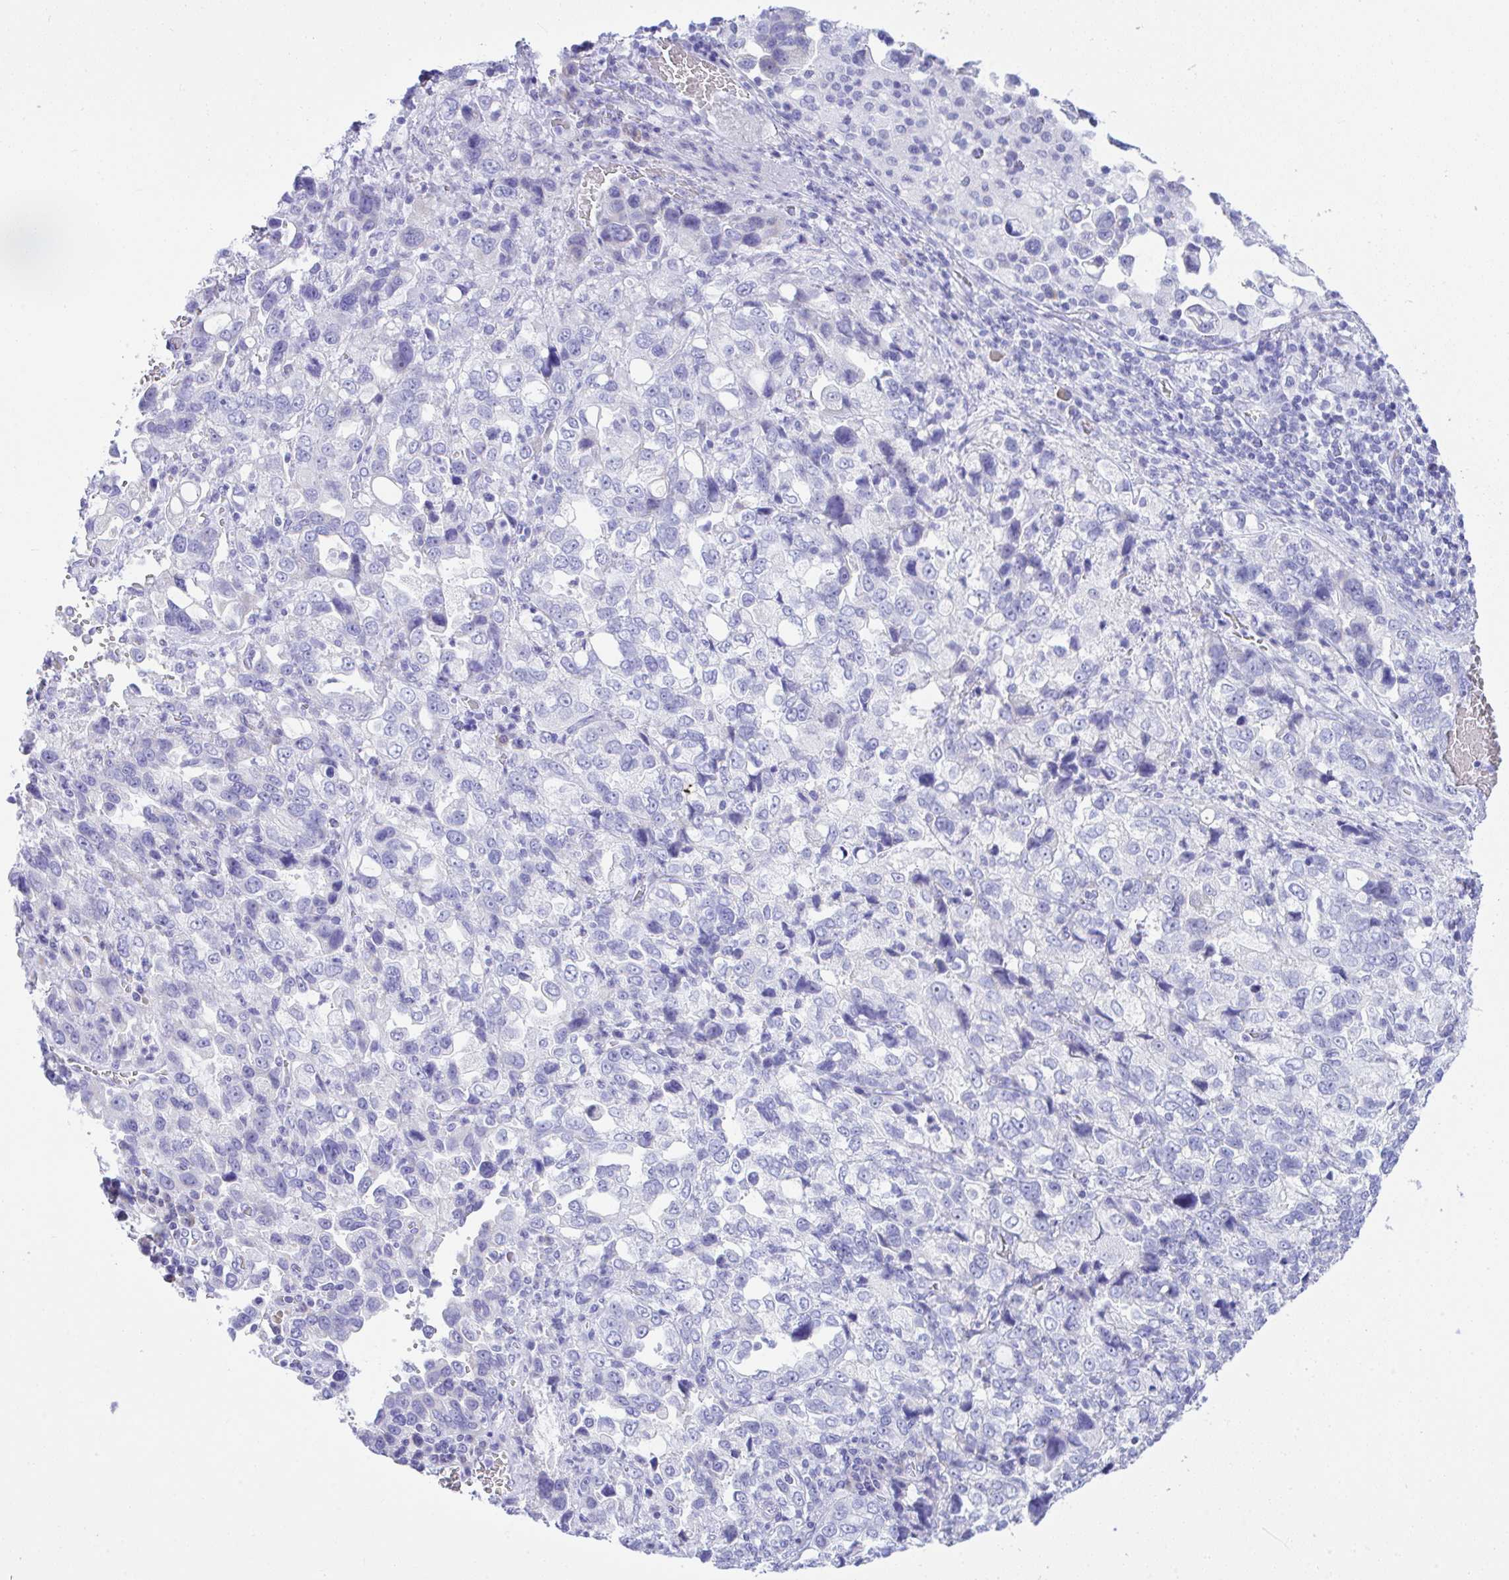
{"staining": {"intensity": "negative", "quantity": "none", "location": "none"}, "tissue": "stomach cancer", "cell_type": "Tumor cells", "image_type": "cancer", "snomed": [{"axis": "morphology", "description": "Adenocarcinoma, NOS"}, {"axis": "topography", "description": "Stomach, upper"}], "caption": "Adenocarcinoma (stomach) stained for a protein using immunohistochemistry exhibits no staining tumor cells.", "gene": "SEL1L2", "patient": {"sex": "female", "age": 81}}